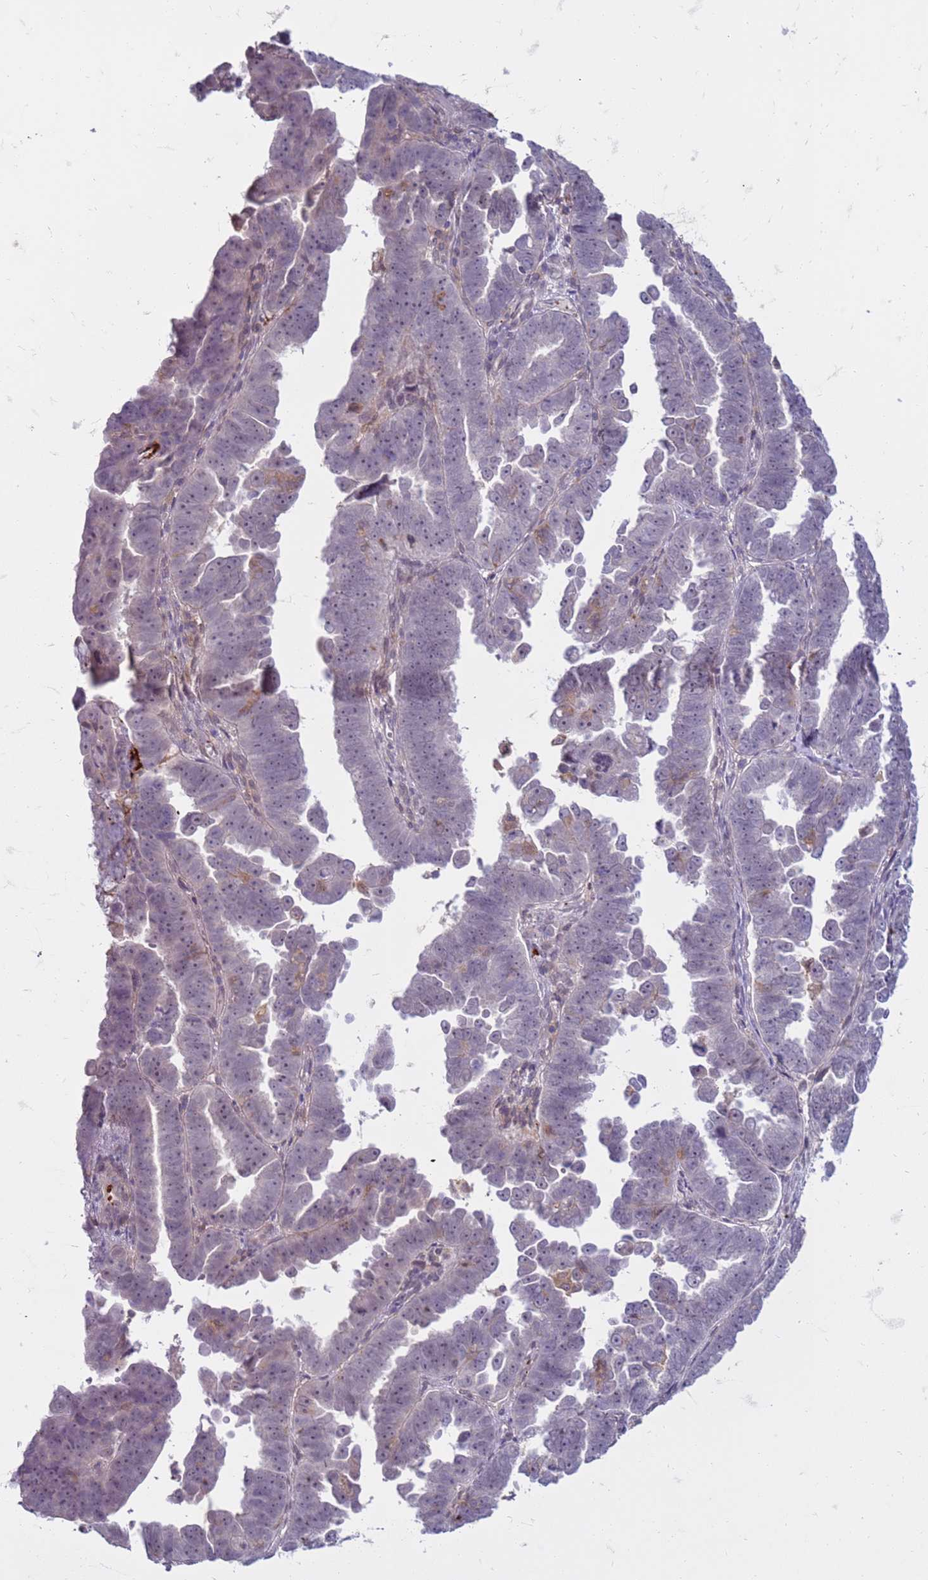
{"staining": {"intensity": "negative", "quantity": "none", "location": "none"}, "tissue": "endometrial cancer", "cell_type": "Tumor cells", "image_type": "cancer", "snomed": [{"axis": "morphology", "description": "Adenocarcinoma, NOS"}, {"axis": "topography", "description": "Endometrium"}], "caption": "An image of endometrial adenocarcinoma stained for a protein exhibits no brown staining in tumor cells.", "gene": "SLC15A3", "patient": {"sex": "female", "age": 75}}